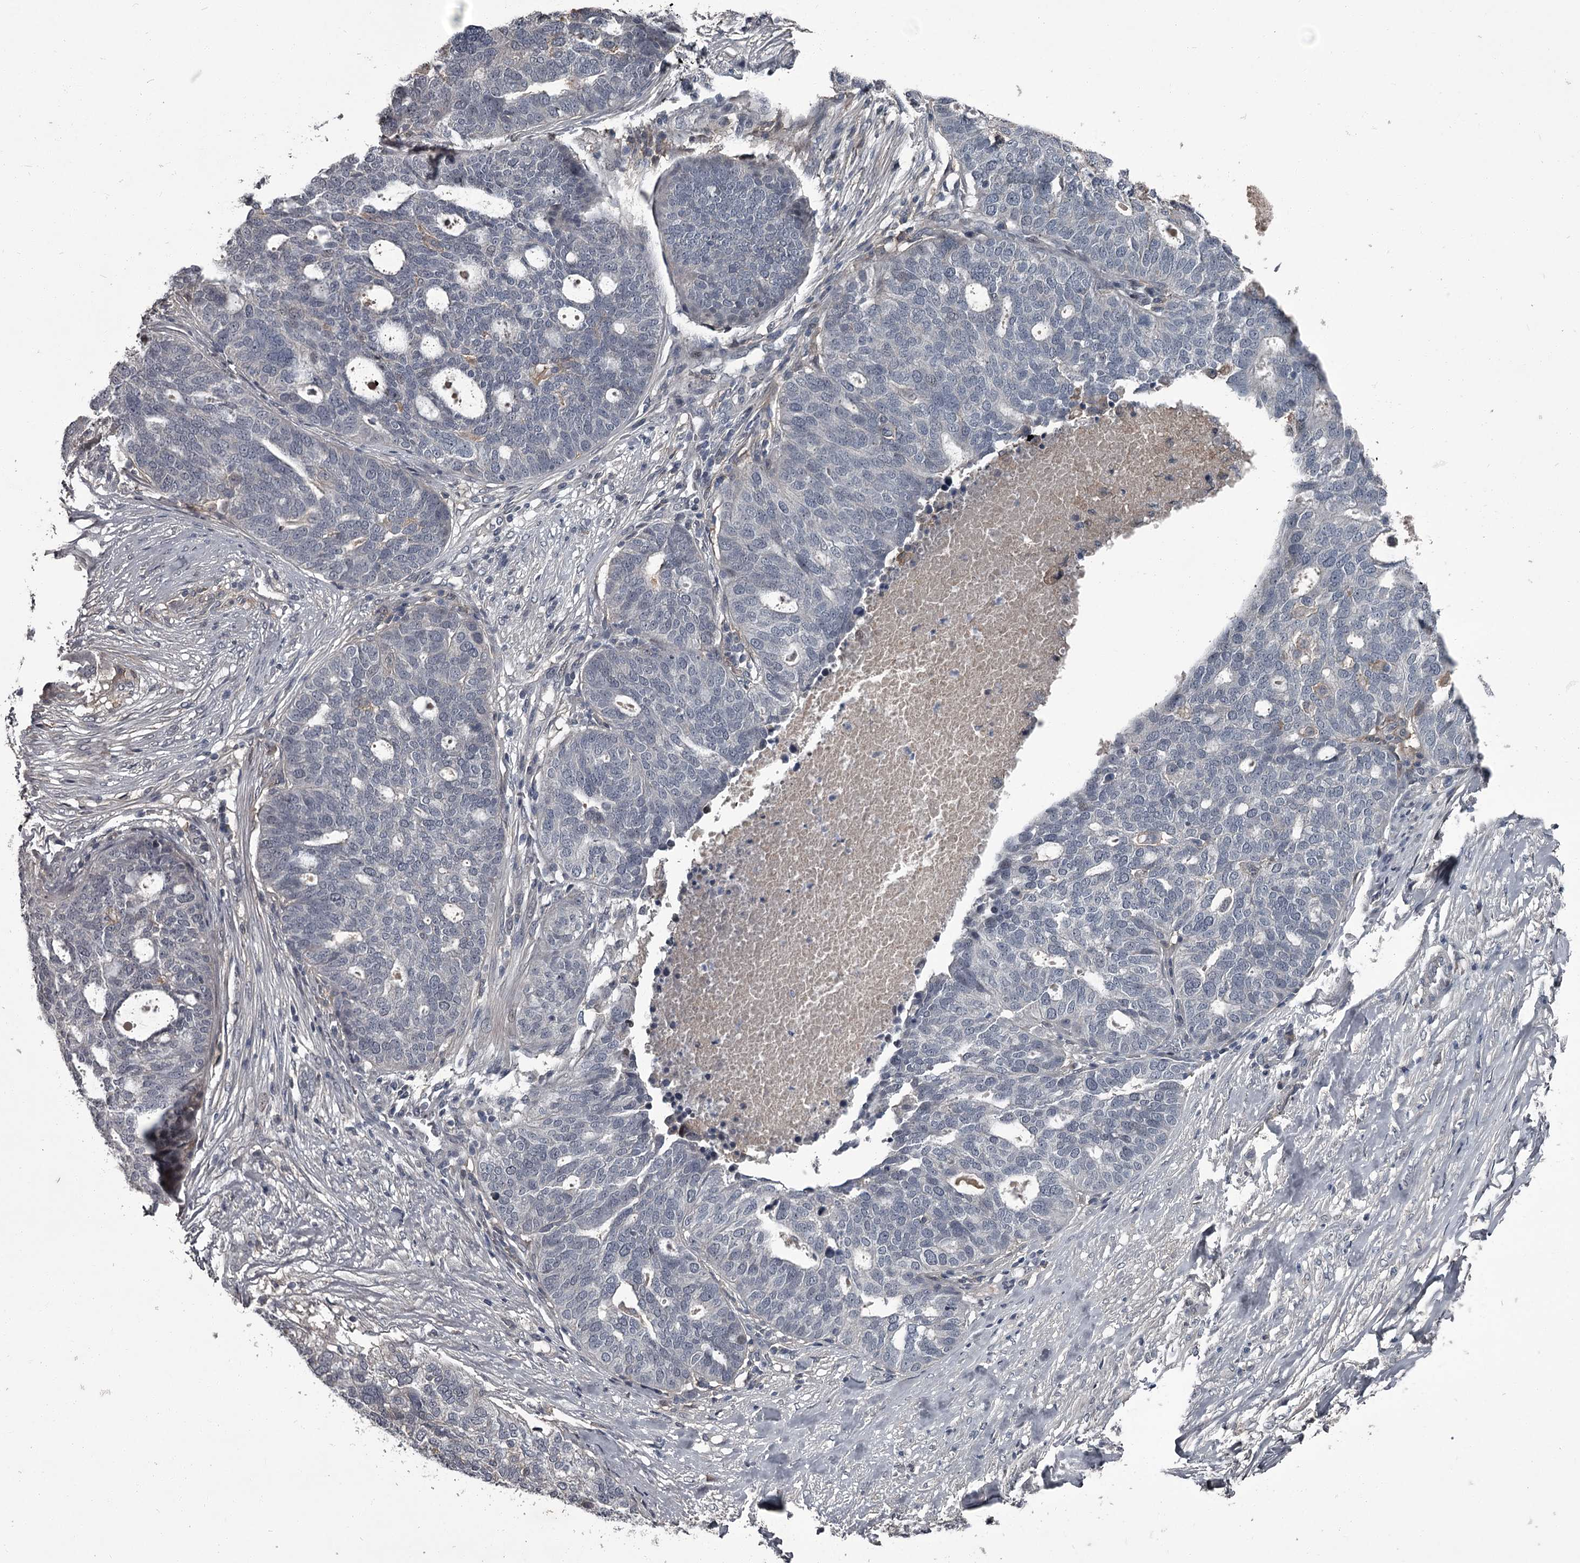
{"staining": {"intensity": "negative", "quantity": "none", "location": "none"}, "tissue": "ovarian cancer", "cell_type": "Tumor cells", "image_type": "cancer", "snomed": [{"axis": "morphology", "description": "Cystadenocarcinoma, serous, NOS"}, {"axis": "topography", "description": "Ovary"}], "caption": "Immunohistochemistry histopathology image of human serous cystadenocarcinoma (ovarian) stained for a protein (brown), which reveals no staining in tumor cells. Nuclei are stained in blue.", "gene": "FLVCR2", "patient": {"sex": "female", "age": 59}}